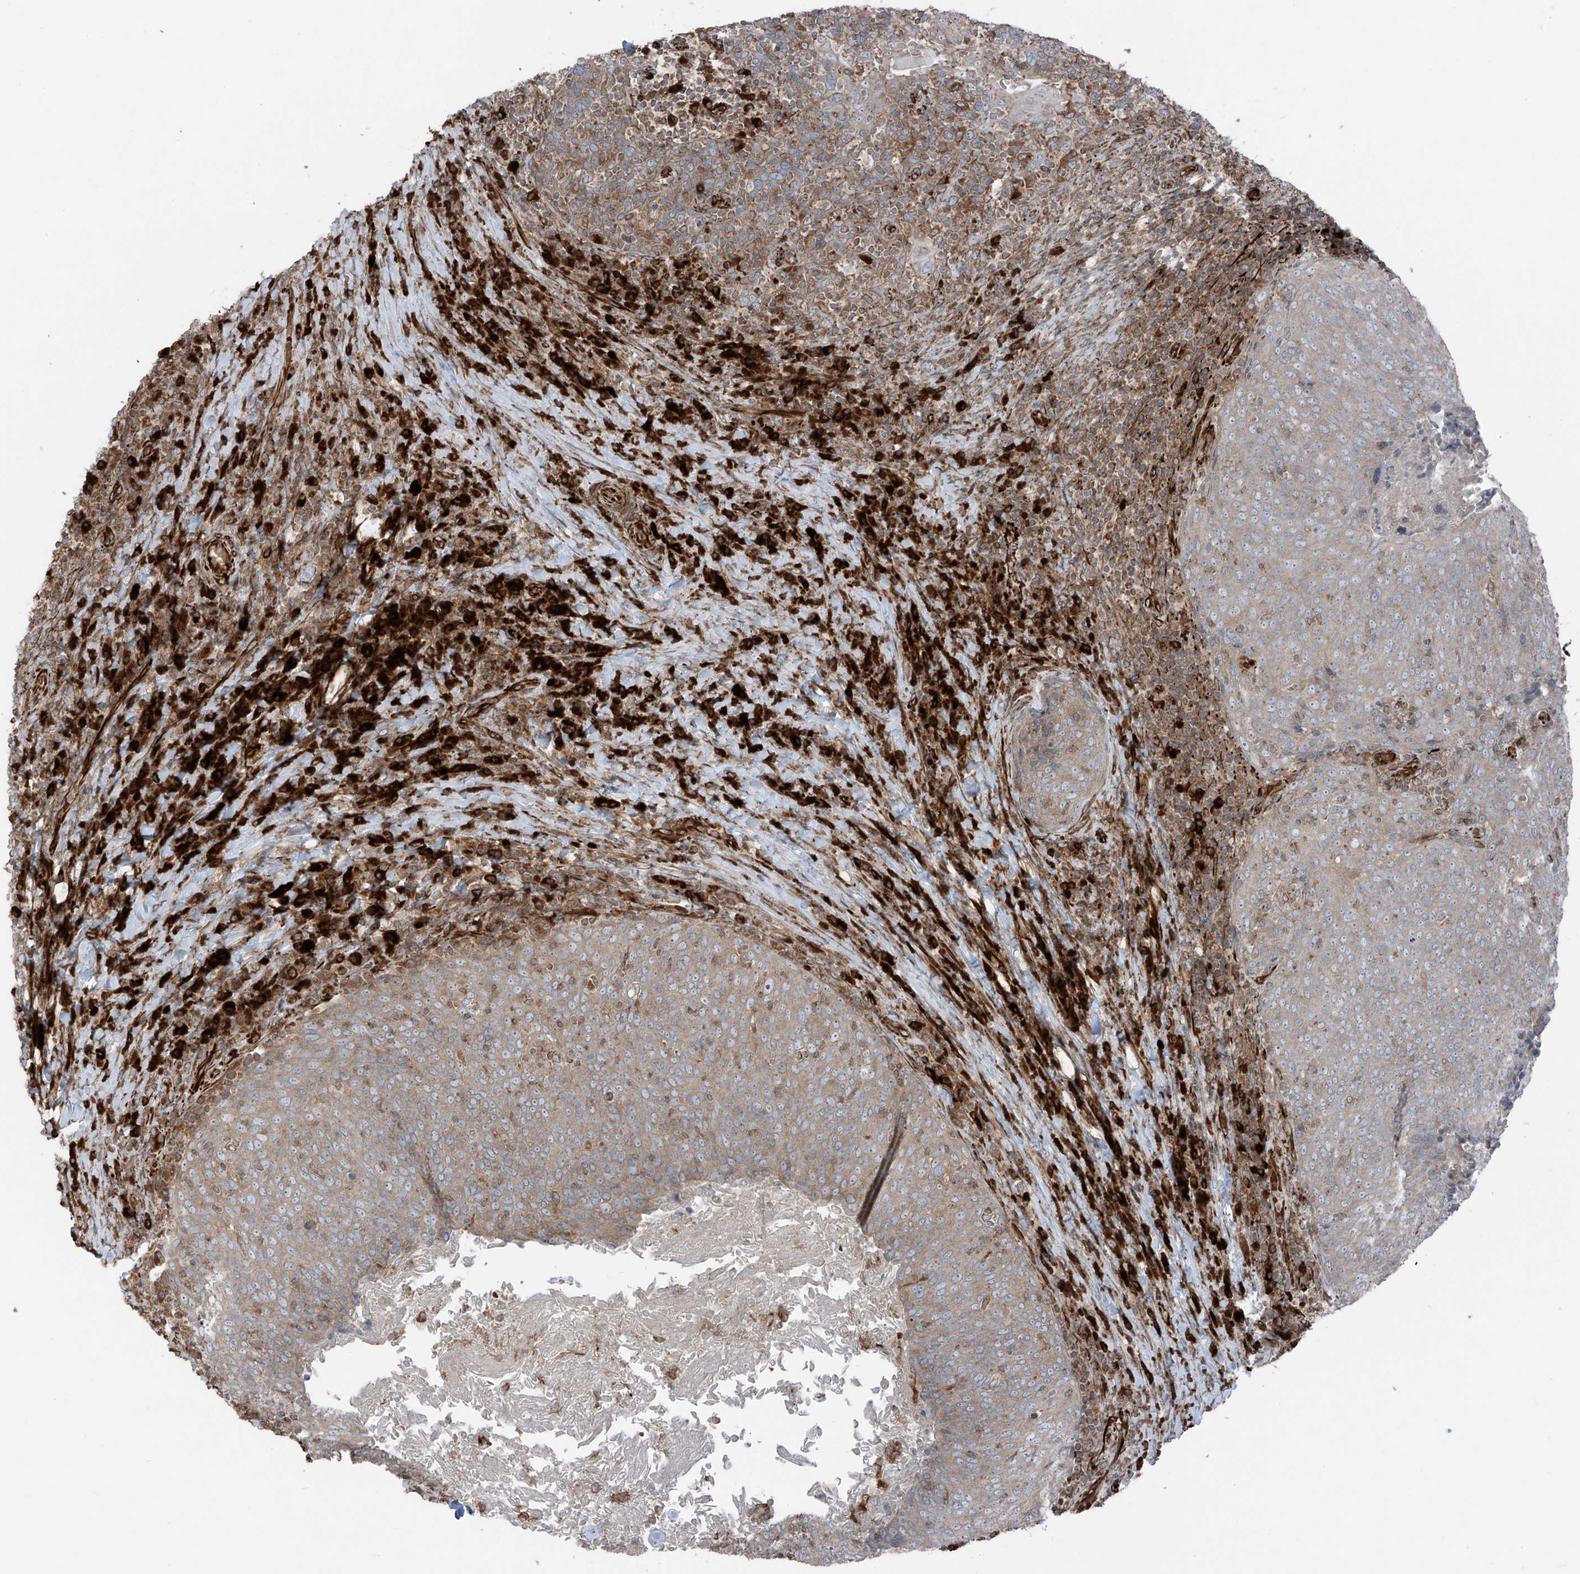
{"staining": {"intensity": "weak", "quantity": "25%-75%", "location": "cytoplasmic/membranous"}, "tissue": "head and neck cancer", "cell_type": "Tumor cells", "image_type": "cancer", "snomed": [{"axis": "morphology", "description": "Squamous cell carcinoma, NOS"}, {"axis": "morphology", "description": "Squamous cell carcinoma, metastatic, NOS"}, {"axis": "topography", "description": "Lymph node"}, {"axis": "topography", "description": "Head-Neck"}], "caption": "Immunohistochemistry (IHC) (DAB (3,3'-diaminobenzidine)) staining of human head and neck cancer (squamous cell carcinoma) reveals weak cytoplasmic/membranous protein expression in about 25%-75% of tumor cells. Nuclei are stained in blue.", "gene": "ERLEC1", "patient": {"sex": "male", "age": 62}}